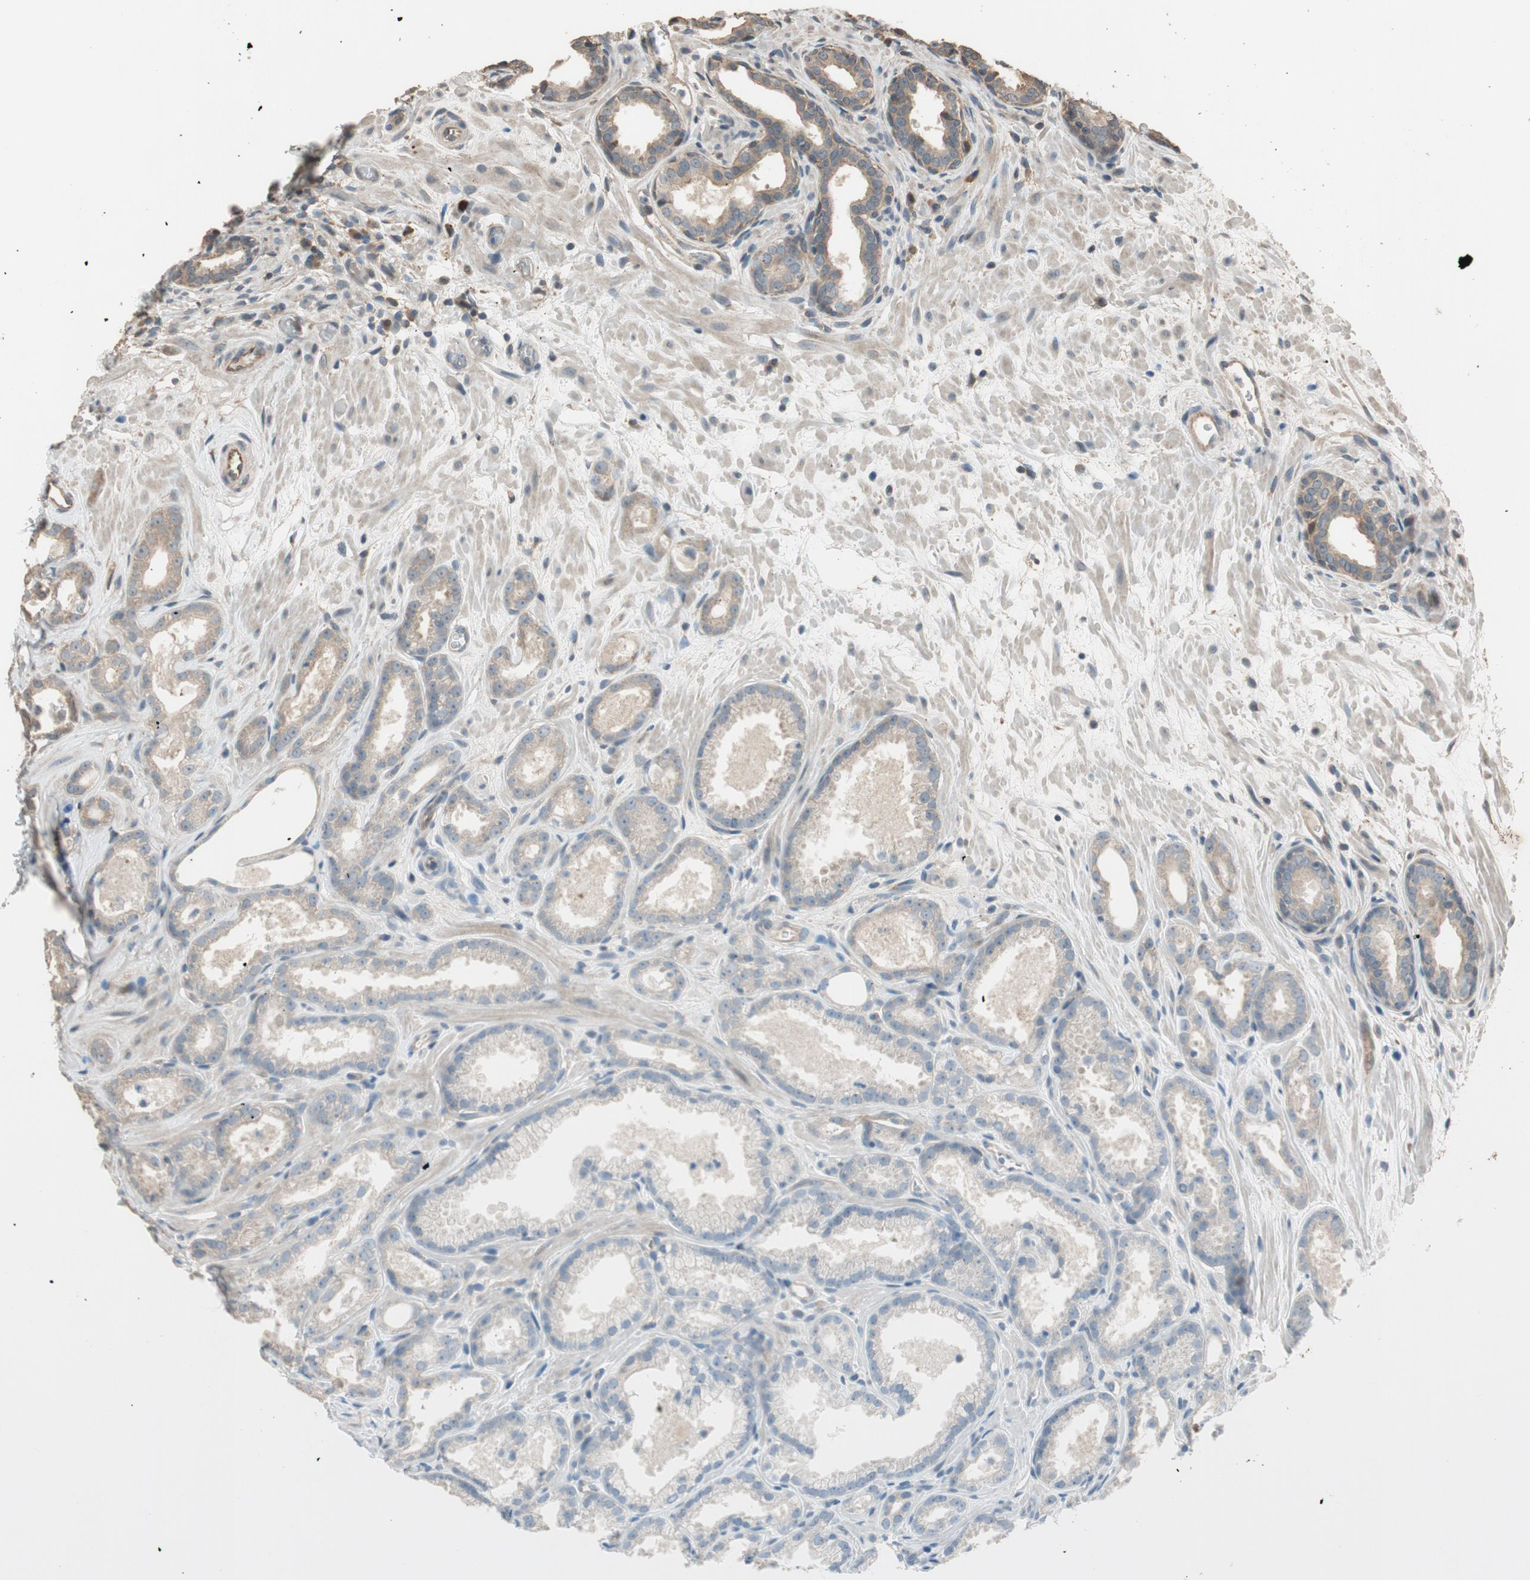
{"staining": {"intensity": "weak", "quantity": "25%-75%", "location": "cytoplasmic/membranous"}, "tissue": "prostate cancer", "cell_type": "Tumor cells", "image_type": "cancer", "snomed": [{"axis": "morphology", "description": "Adenocarcinoma, Low grade"}, {"axis": "topography", "description": "Prostate"}], "caption": "A micrograph showing weak cytoplasmic/membranous positivity in approximately 25%-75% of tumor cells in prostate low-grade adenocarcinoma, as visualized by brown immunohistochemical staining.", "gene": "MST1R", "patient": {"sex": "male", "age": 57}}